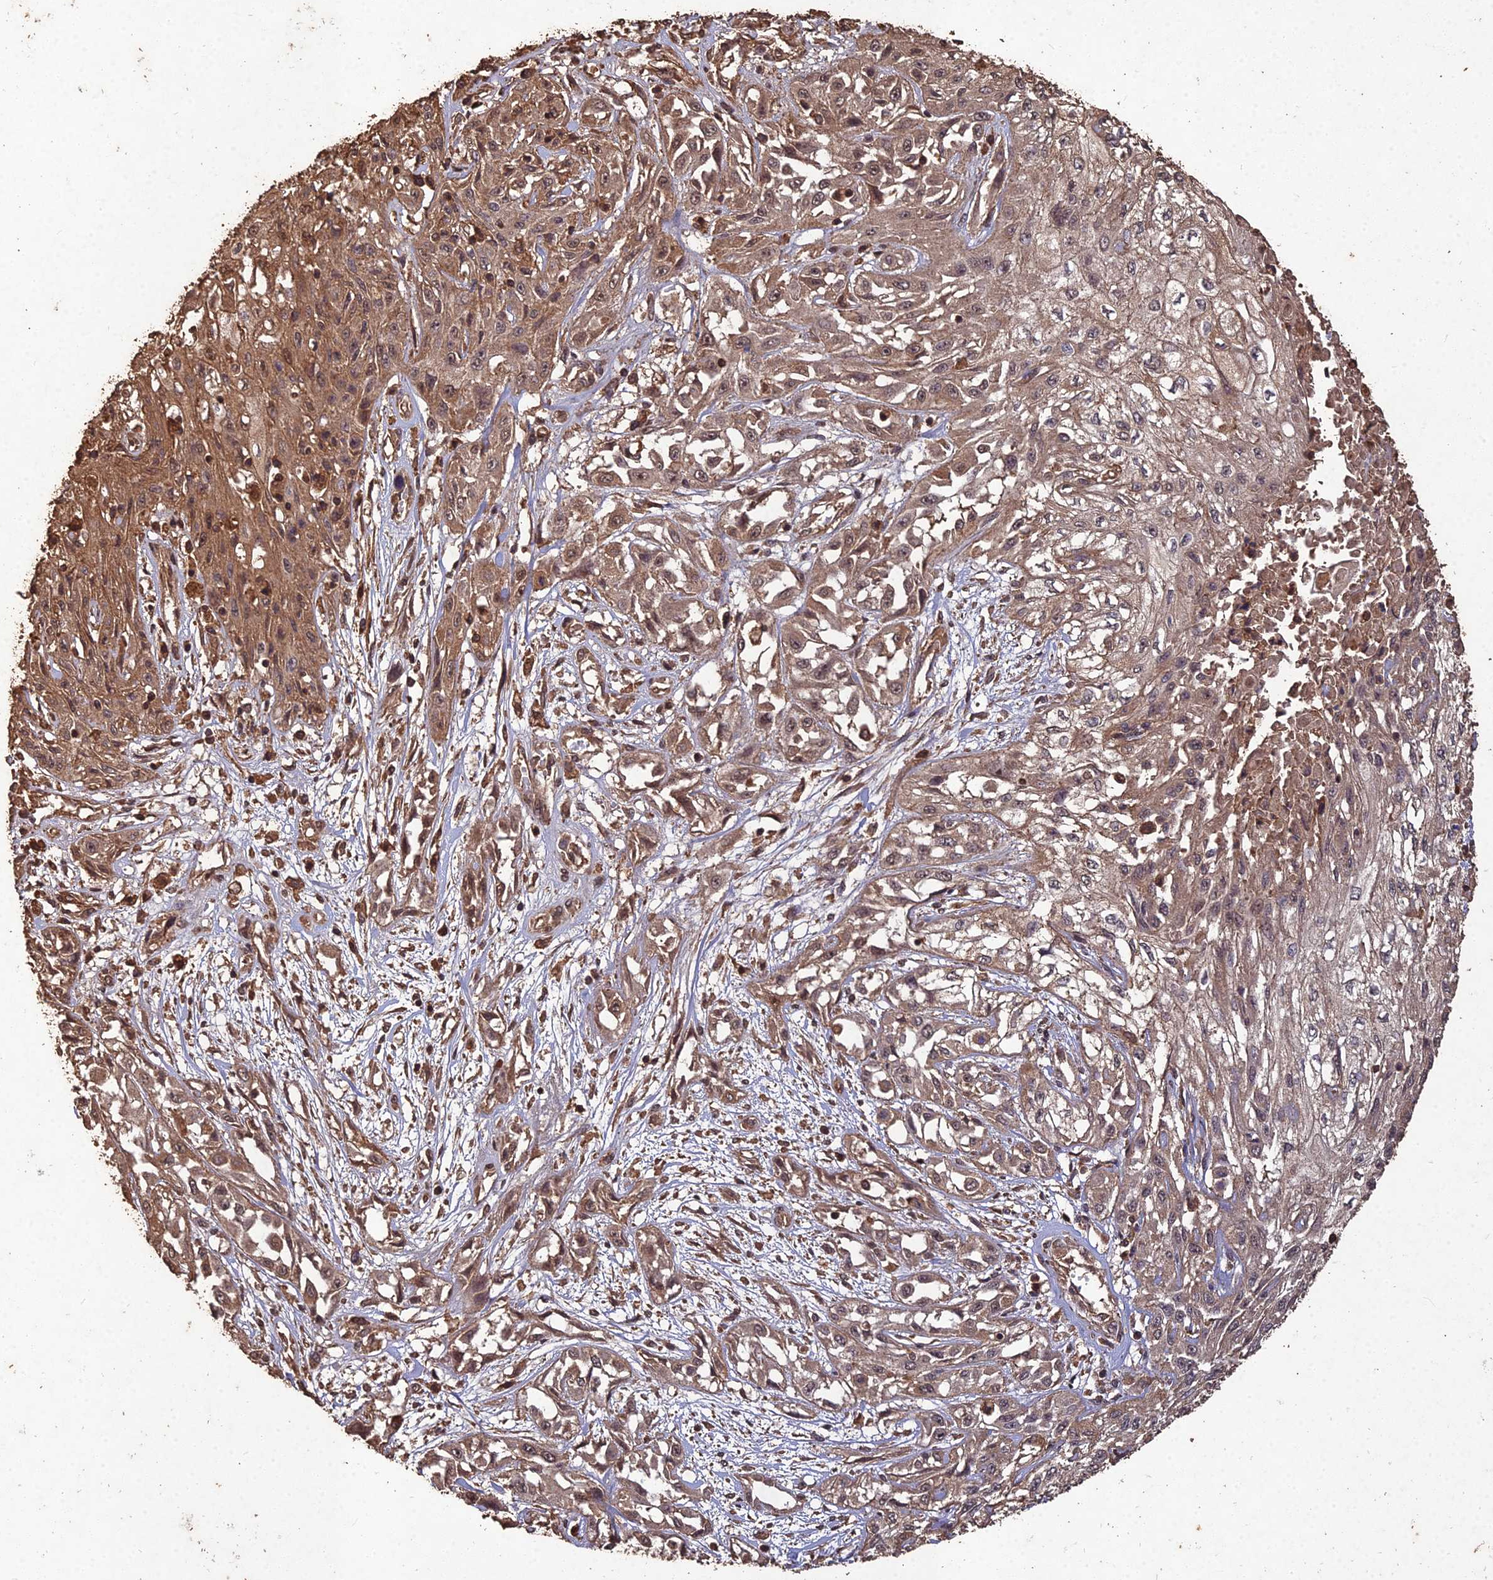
{"staining": {"intensity": "moderate", "quantity": ">75%", "location": "cytoplasmic/membranous,nuclear"}, "tissue": "skin cancer", "cell_type": "Tumor cells", "image_type": "cancer", "snomed": [{"axis": "morphology", "description": "Squamous cell carcinoma, NOS"}, {"axis": "morphology", "description": "Squamous cell carcinoma, metastatic, NOS"}, {"axis": "topography", "description": "Skin"}, {"axis": "topography", "description": "Lymph node"}], "caption": "High-magnification brightfield microscopy of skin cancer stained with DAB (3,3'-diaminobenzidine) (brown) and counterstained with hematoxylin (blue). tumor cells exhibit moderate cytoplasmic/membranous and nuclear expression is identified in approximately>75% of cells.", "gene": "SYMPK", "patient": {"sex": "male", "age": 75}}